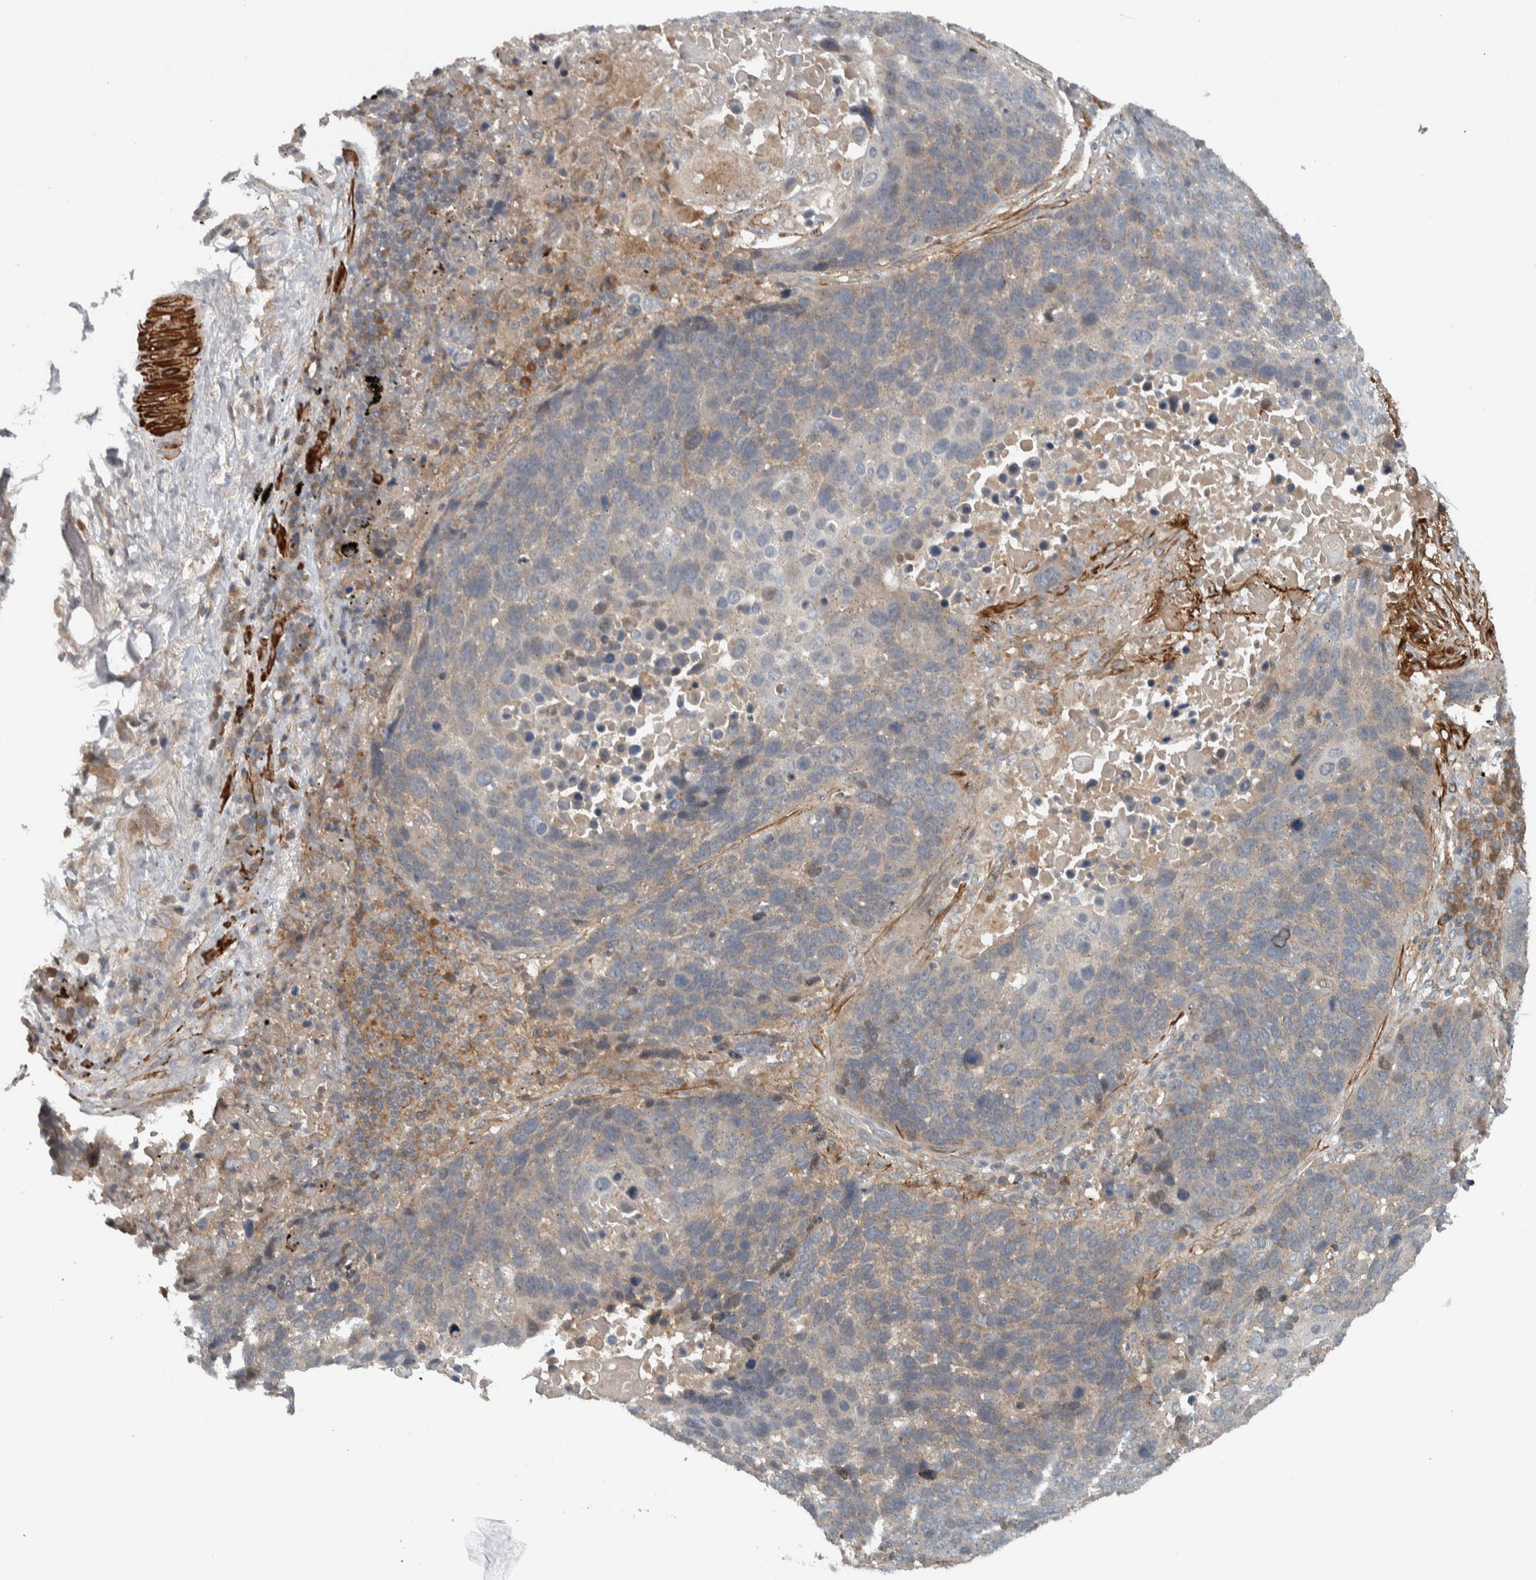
{"staining": {"intensity": "negative", "quantity": "none", "location": "none"}, "tissue": "lung cancer", "cell_type": "Tumor cells", "image_type": "cancer", "snomed": [{"axis": "morphology", "description": "Squamous cell carcinoma, NOS"}, {"axis": "topography", "description": "Lung"}], "caption": "This is a histopathology image of immunohistochemistry (IHC) staining of squamous cell carcinoma (lung), which shows no staining in tumor cells.", "gene": "LBHD1", "patient": {"sex": "male", "age": 66}}